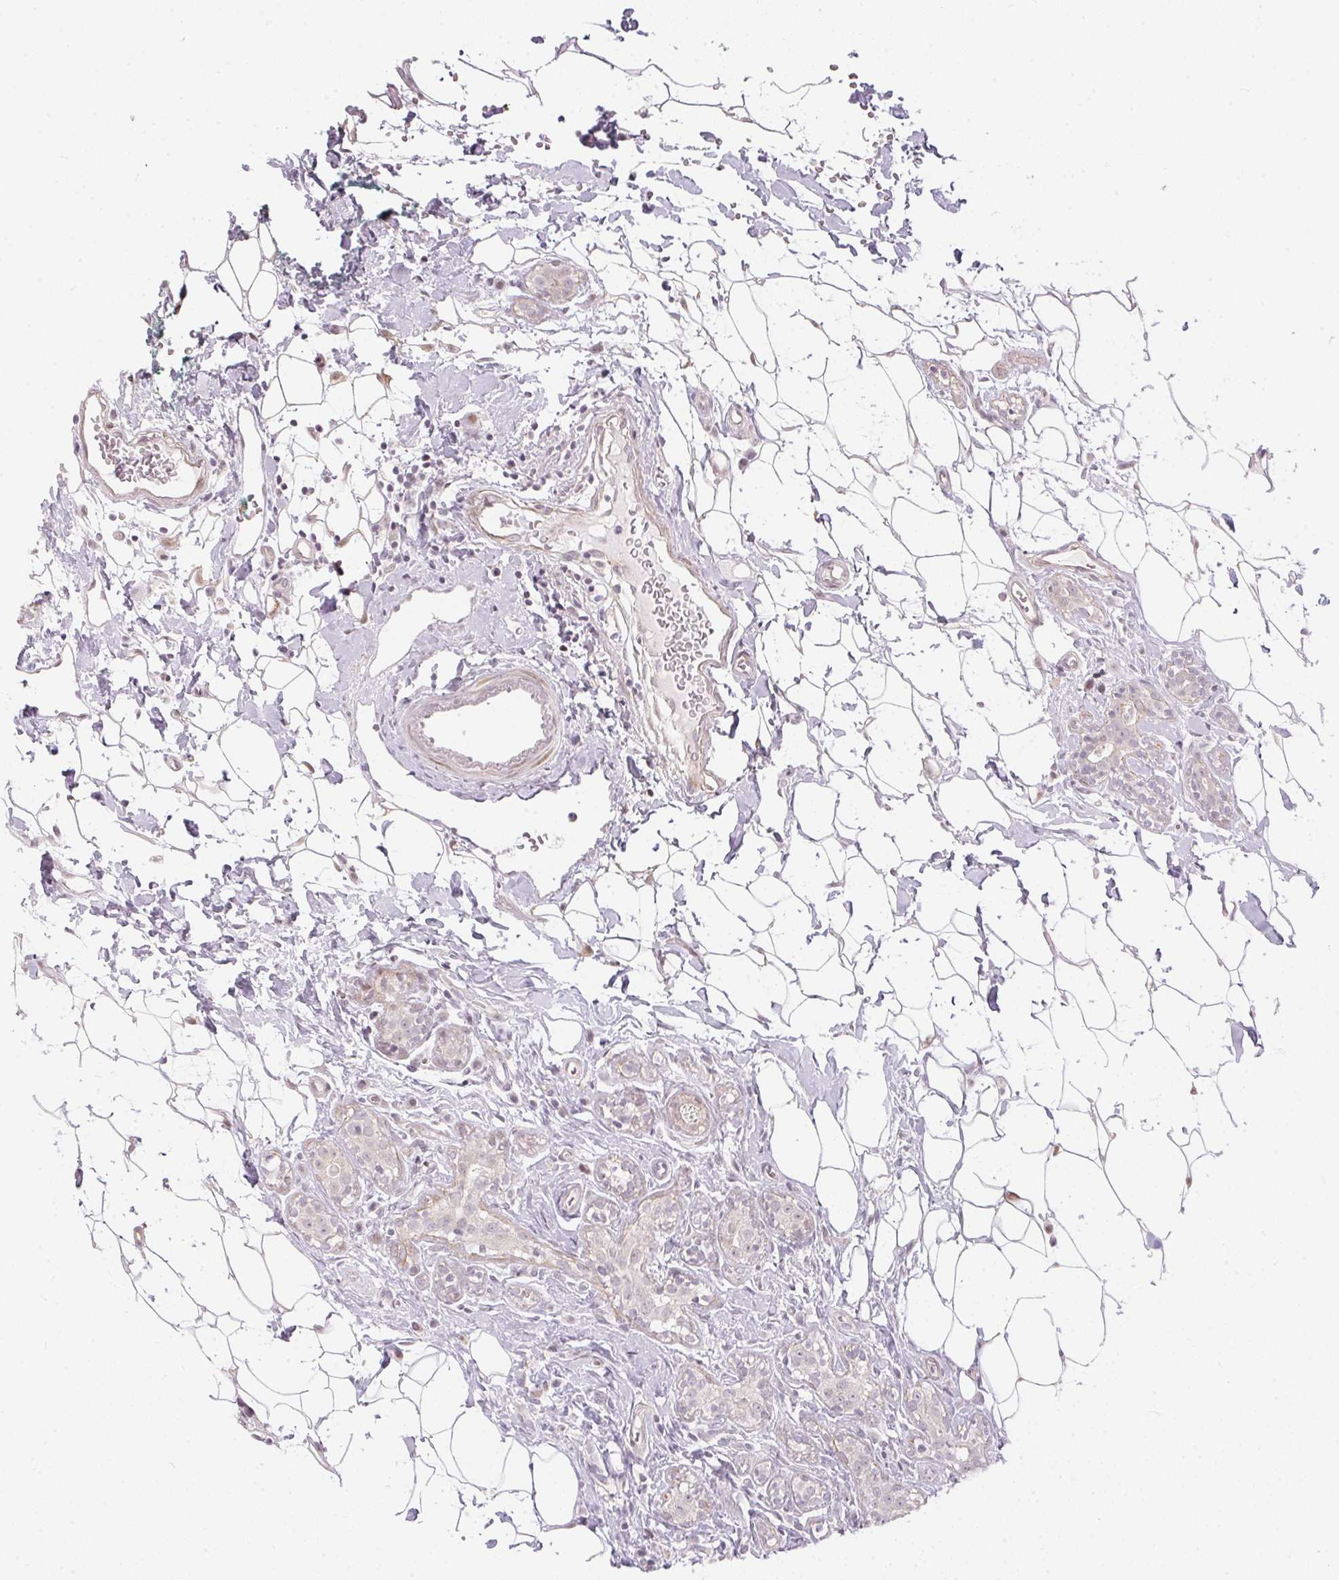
{"staining": {"intensity": "negative", "quantity": "none", "location": "none"}, "tissue": "breast cancer", "cell_type": "Tumor cells", "image_type": "cancer", "snomed": [{"axis": "morphology", "description": "Duct carcinoma"}, {"axis": "topography", "description": "Breast"}], "caption": "This image is of breast infiltrating ductal carcinoma stained with immunohistochemistry (IHC) to label a protein in brown with the nuclei are counter-stained blue. There is no positivity in tumor cells.", "gene": "GDAP1L1", "patient": {"sex": "female", "age": 43}}